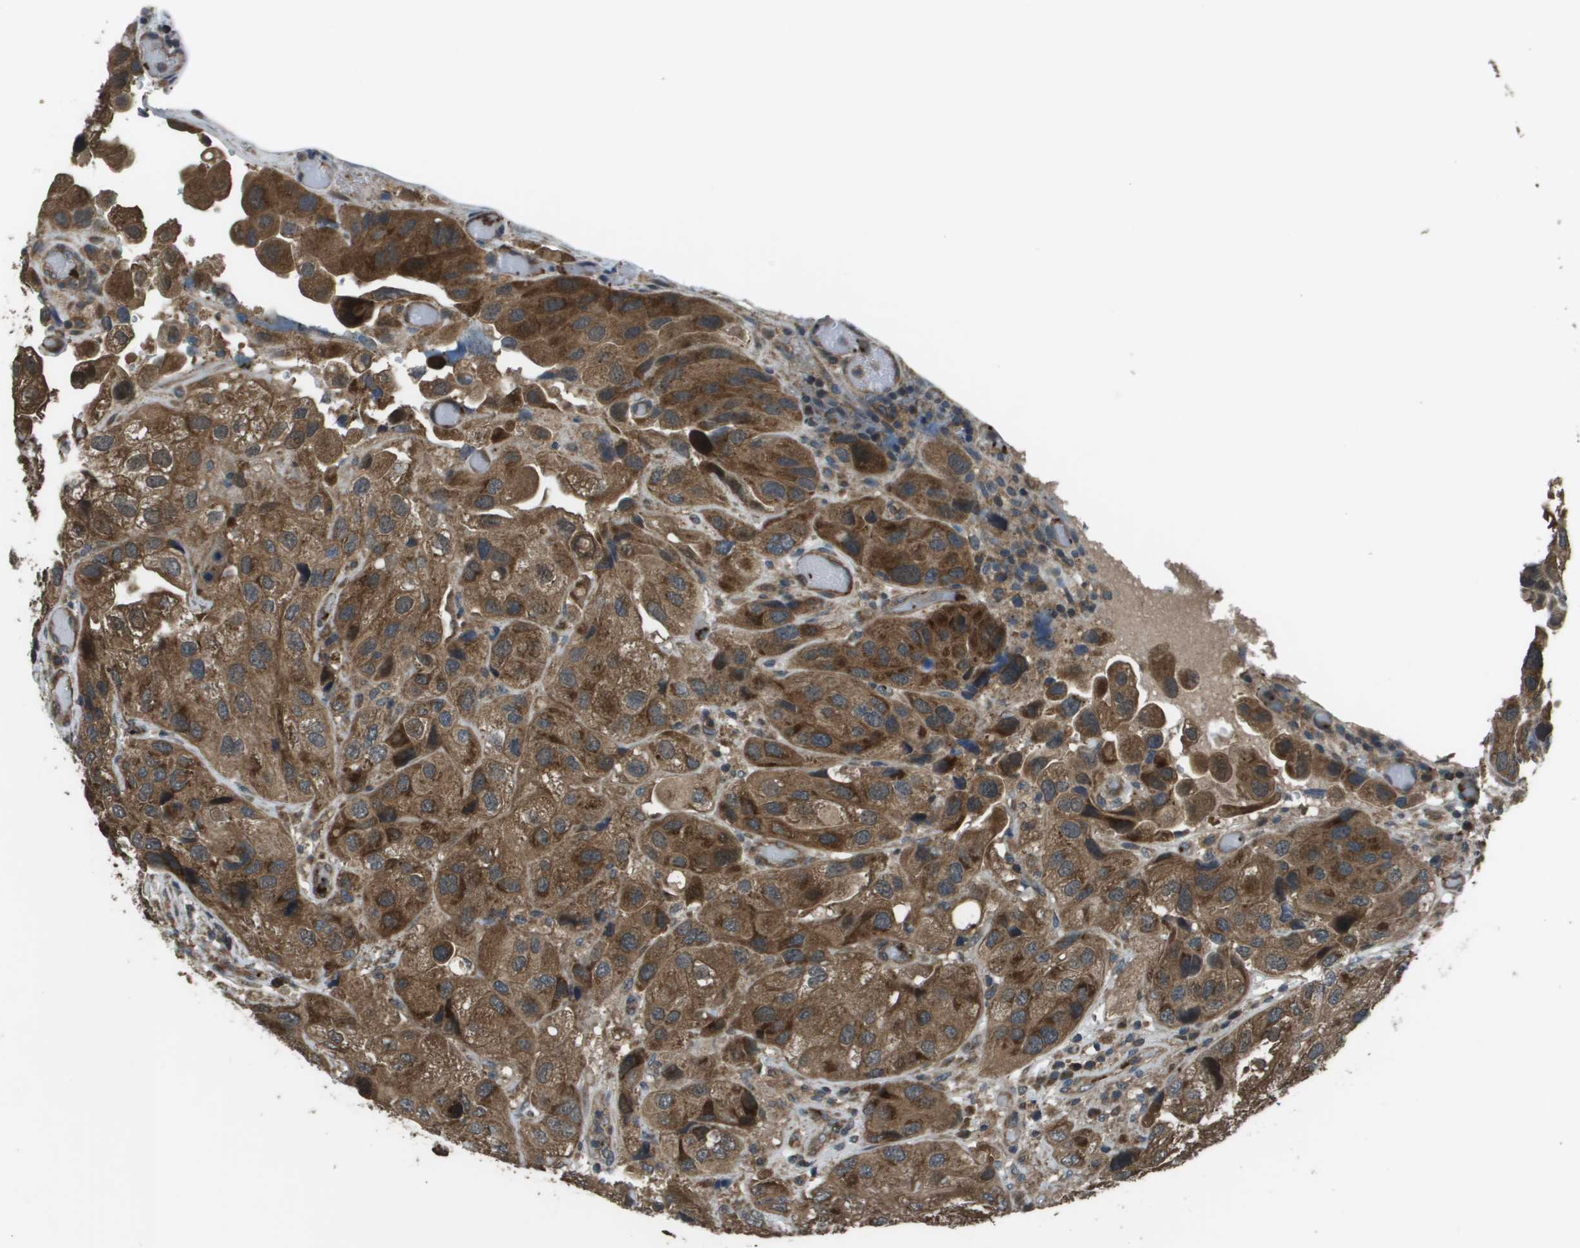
{"staining": {"intensity": "strong", "quantity": ">75%", "location": "cytoplasmic/membranous"}, "tissue": "urothelial cancer", "cell_type": "Tumor cells", "image_type": "cancer", "snomed": [{"axis": "morphology", "description": "Urothelial carcinoma, High grade"}, {"axis": "topography", "description": "Urinary bladder"}], "caption": "Urothelial carcinoma (high-grade) stained with a brown dye reveals strong cytoplasmic/membranous positive expression in approximately >75% of tumor cells.", "gene": "PLPBP", "patient": {"sex": "female", "age": 64}}